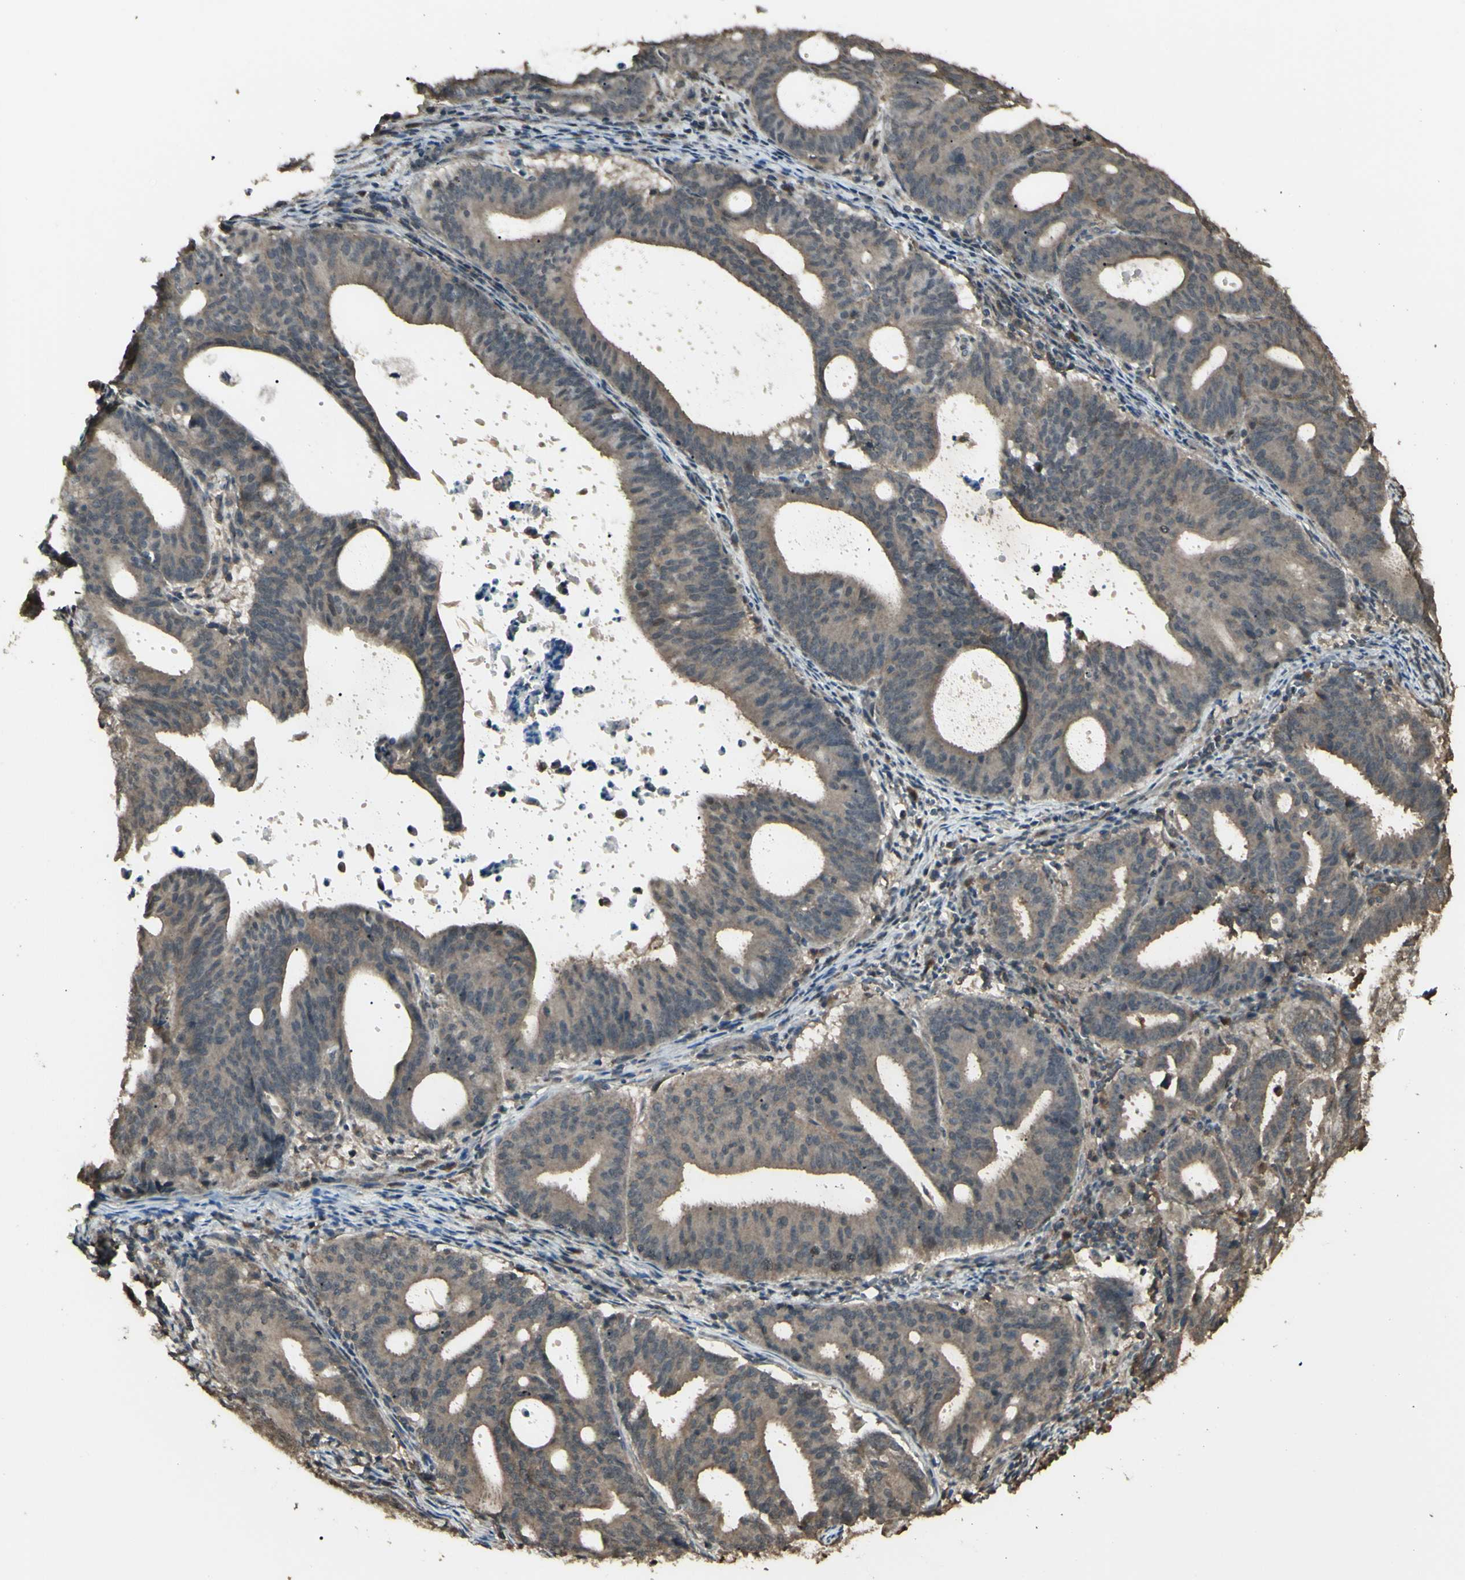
{"staining": {"intensity": "weak", "quantity": ">75%", "location": "cytoplasmic/membranous"}, "tissue": "endometrial cancer", "cell_type": "Tumor cells", "image_type": "cancer", "snomed": [{"axis": "morphology", "description": "Adenocarcinoma, NOS"}, {"axis": "topography", "description": "Uterus"}], "caption": "Protein analysis of endometrial cancer tissue exhibits weak cytoplasmic/membranous expression in about >75% of tumor cells. (brown staining indicates protein expression, while blue staining denotes nuclei).", "gene": "GNAS", "patient": {"sex": "female", "age": 83}}